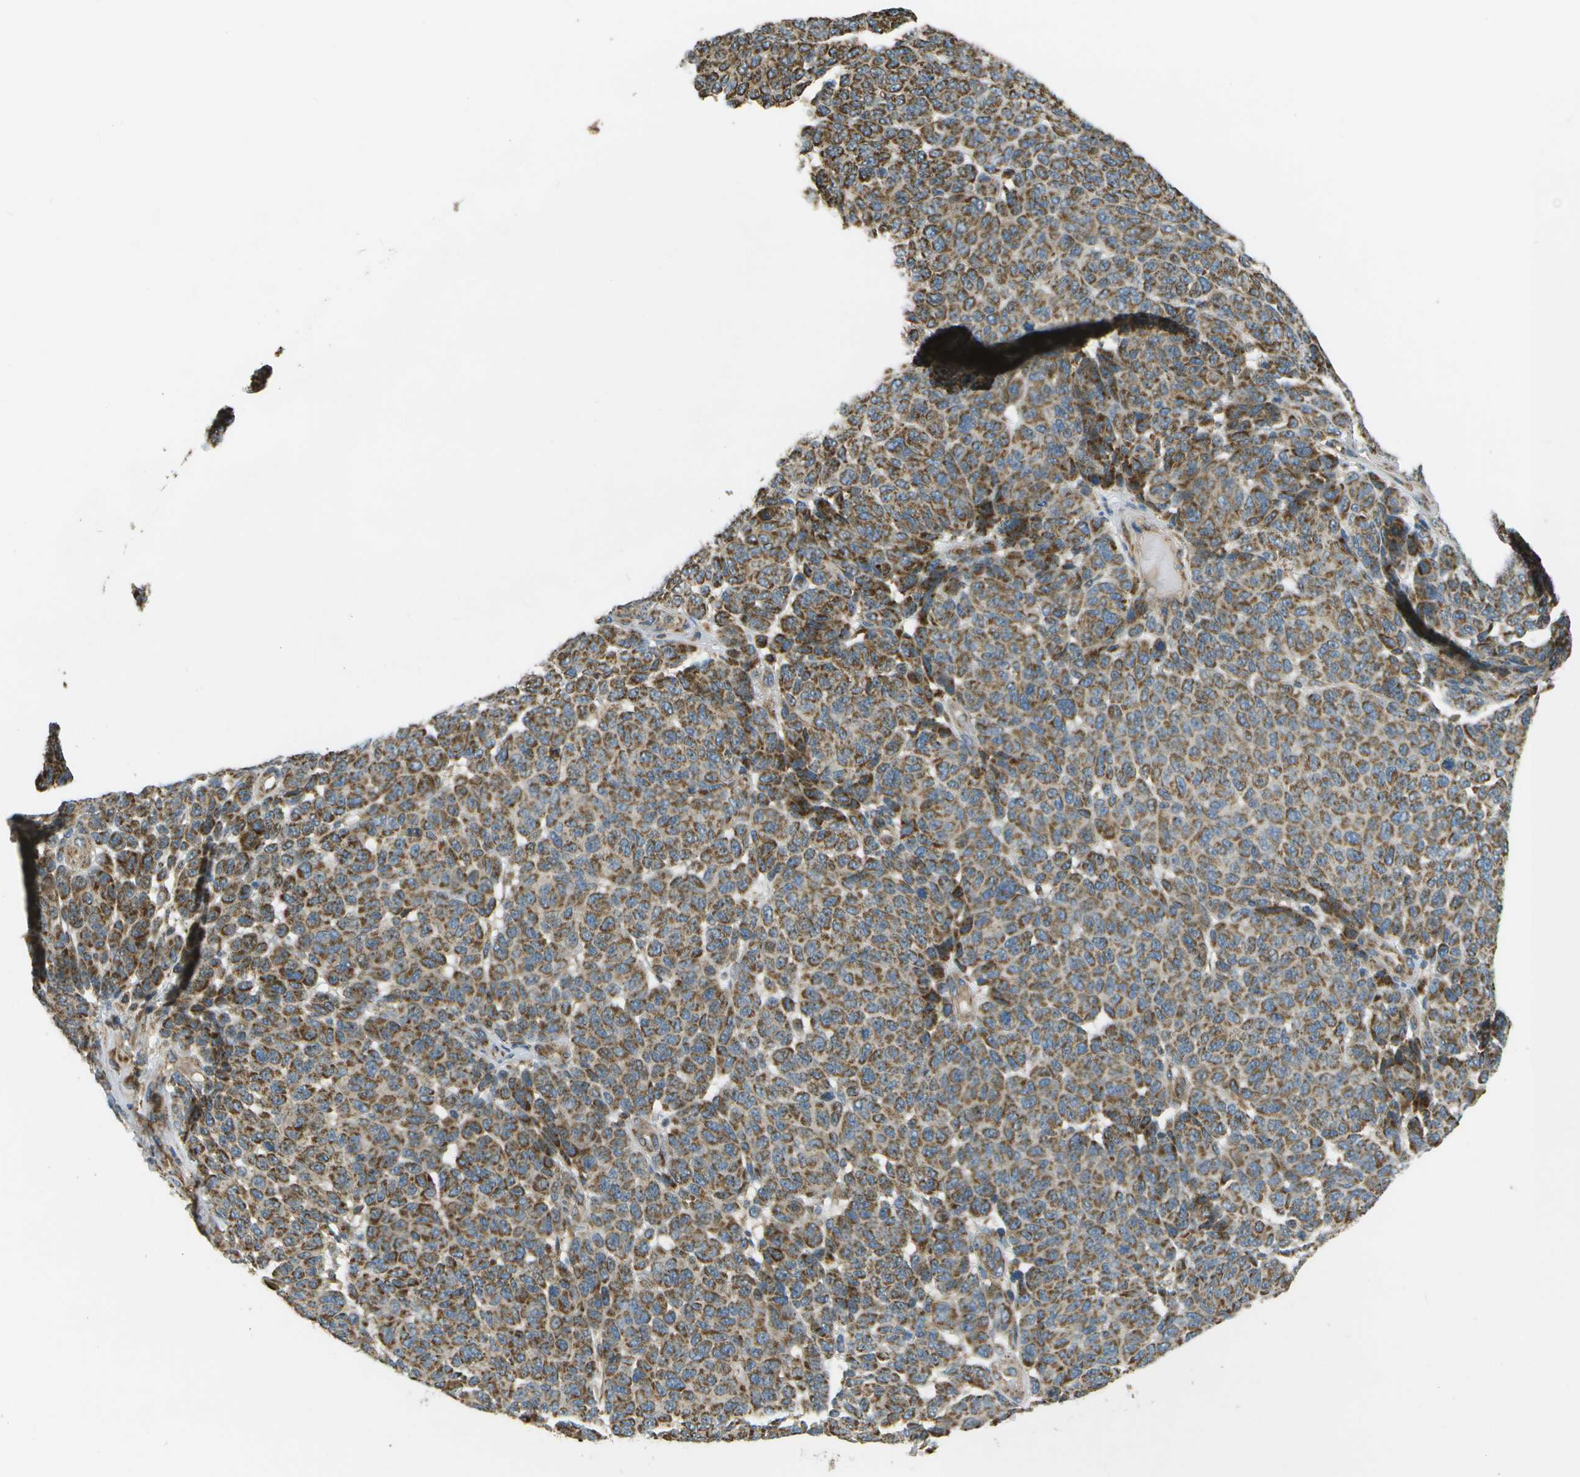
{"staining": {"intensity": "moderate", "quantity": ">75%", "location": "cytoplasmic/membranous"}, "tissue": "melanoma", "cell_type": "Tumor cells", "image_type": "cancer", "snomed": [{"axis": "morphology", "description": "Malignant melanoma, NOS"}, {"axis": "topography", "description": "Skin"}], "caption": "Melanoma stained with a protein marker shows moderate staining in tumor cells.", "gene": "NRK", "patient": {"sex": "male", "age": 59}}